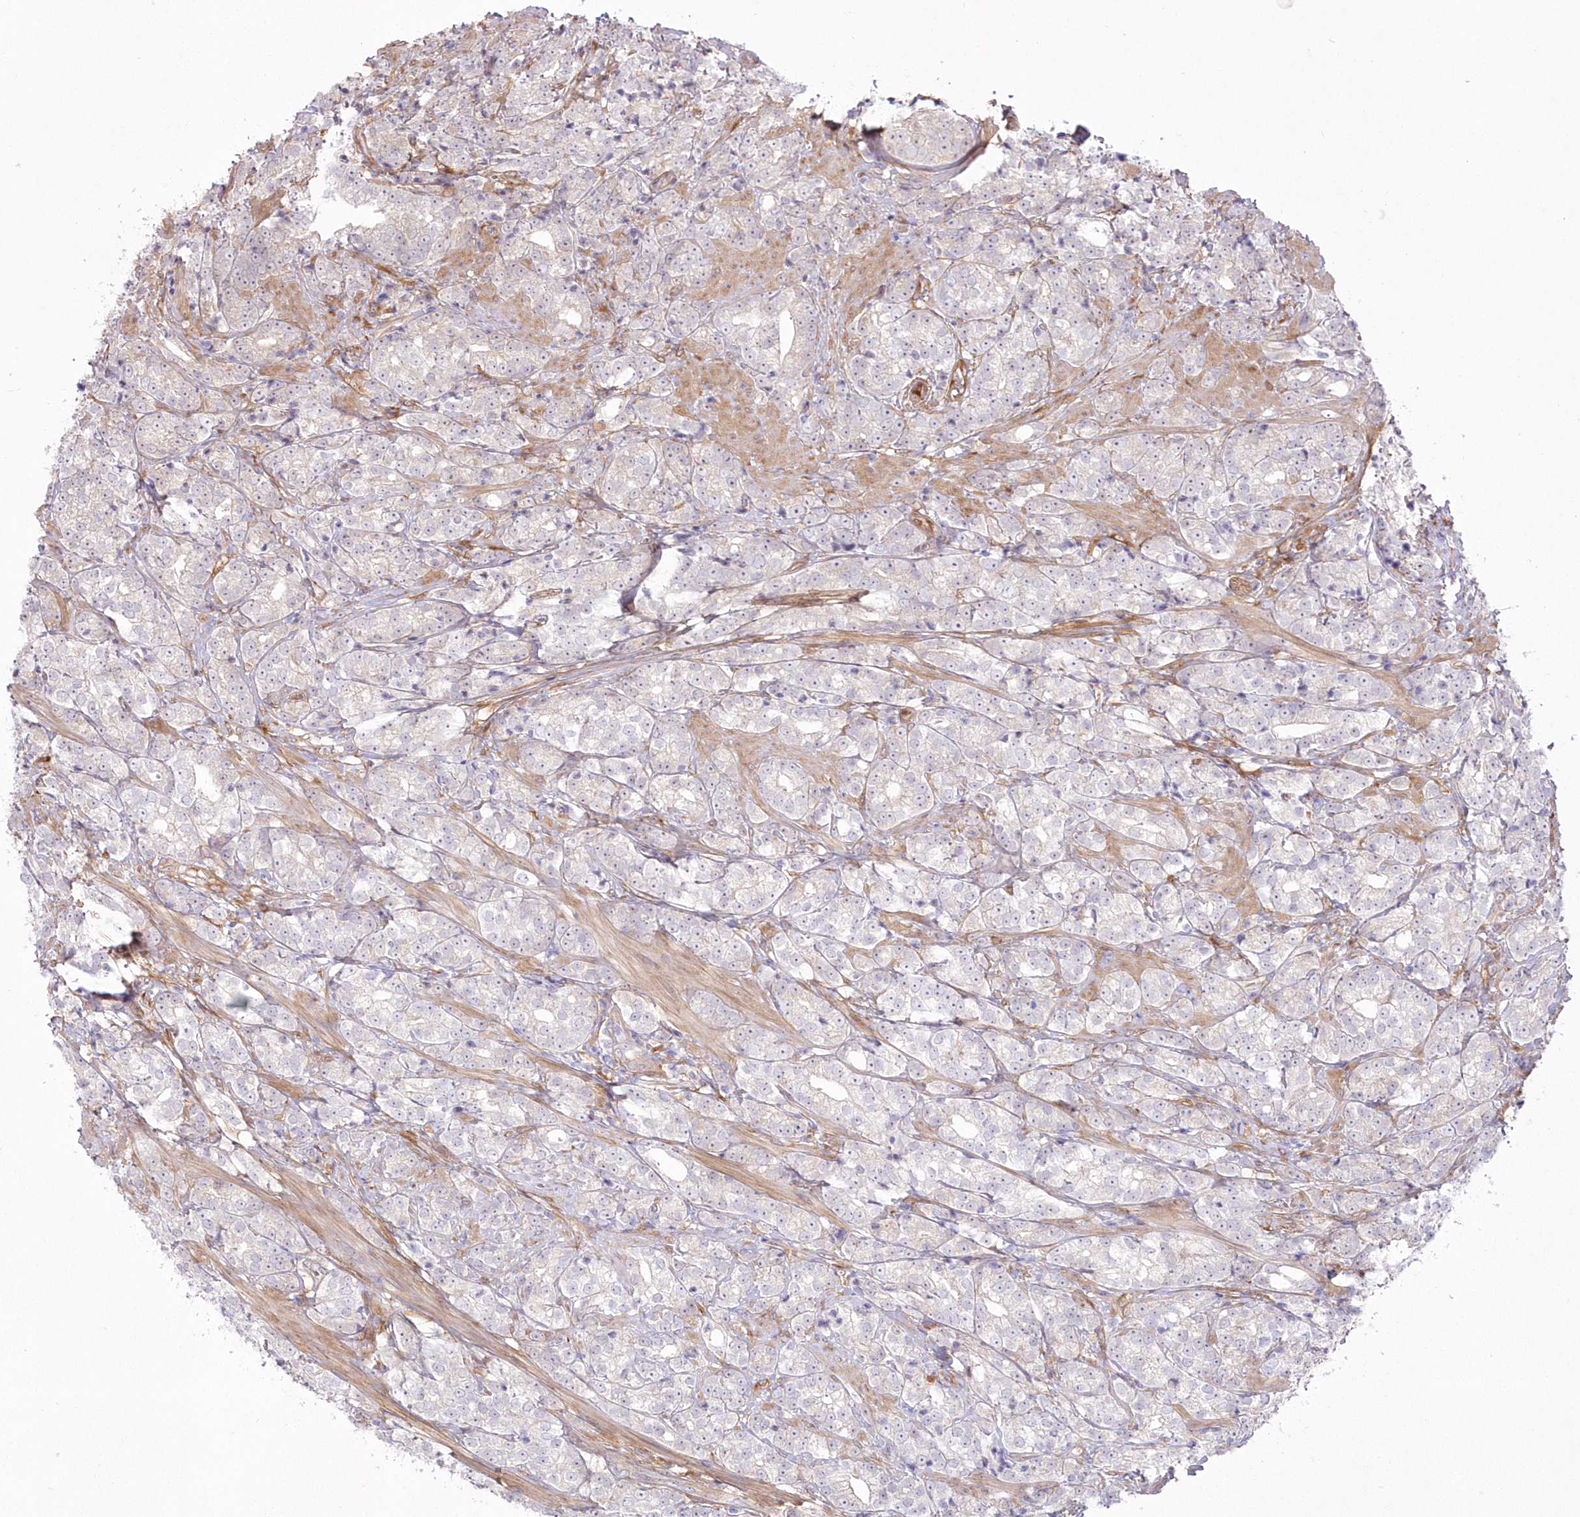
{"staining": {"intensity": "negative", "quantity": "none", "location": "none"}, "tissue": "prostate cancer", "cell_type": "Tumor cells", "image_type": "cancer", "snomed": [{"axis": "morphology", "description": "Adenocarcinoma, High grade"}, {"axis": "topography", "description": "Prostate"}], "caption": "This is a histopathology image of immunohistochemistry (IHC) staining of adenocarcinoma (high-grade) (prostate), which shows no expression in tumor cells.", "gene": "SH3PXD2B", "patient": {"sex": "male", "age": 69}}